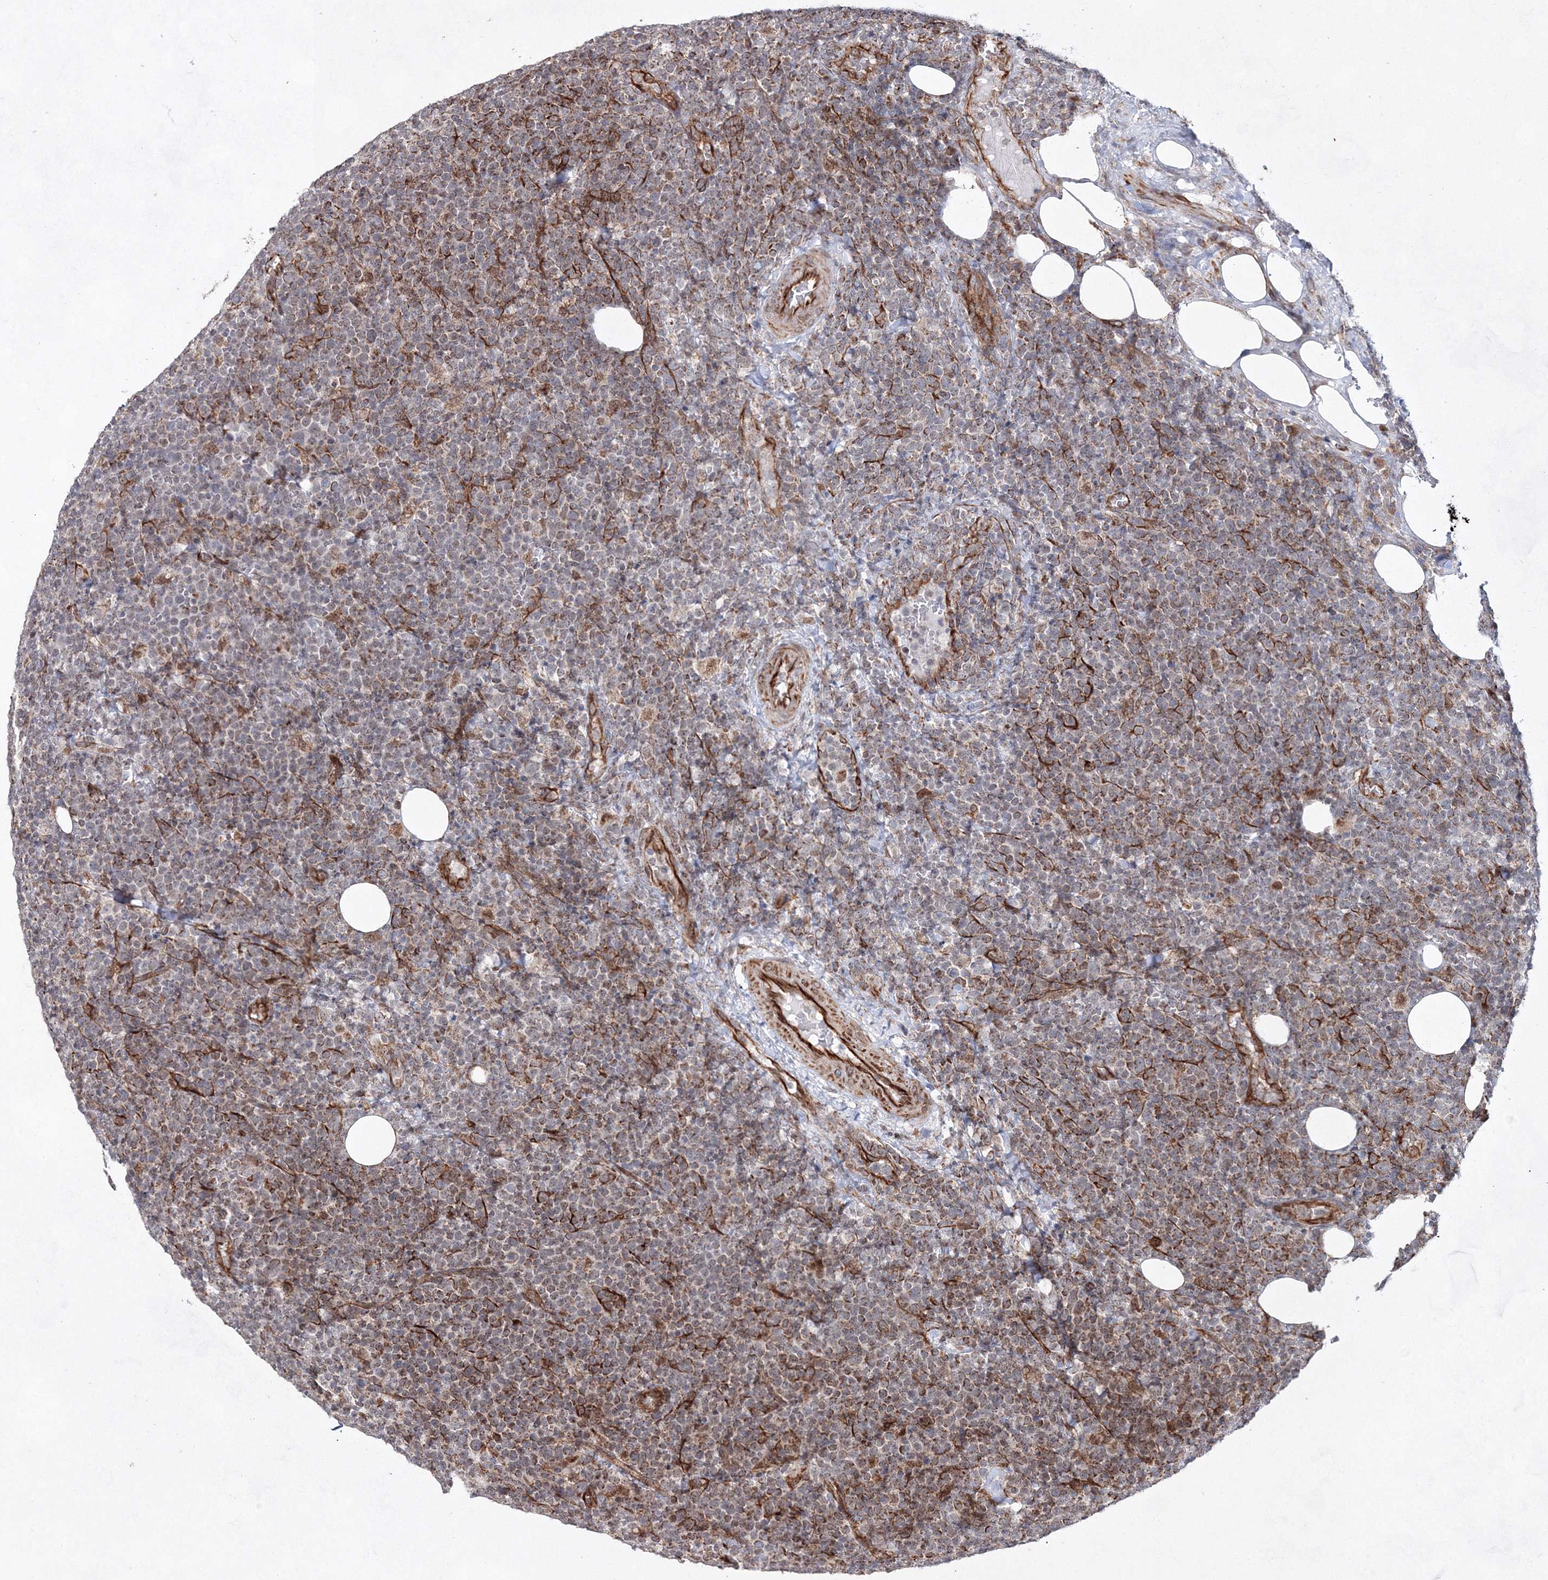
{"staining": {"intensity": "moderate", "quantity": "<25%", "location": "cytoplasmic/membranous"}, "tissue": "lymphoma", "cell_type": "Tumor cells", "image_type": "cancer", "snomed": [{"axis": "morphology", "description": "Malignant lymphoma, non-Hodgkin's type, High grade"}, {"axis": "topography", "description": "Lymph node"}], "caption": "Tumor cells reveal low levels of moderate cytoplasmic/membranous expression in approximately <25% of cells in human lymphoma. The staining is performed using DAB brown chromogen to label protein expression. The nuclei are counter-stained blue using hematoxylin.", "gene": "SNIP1", "patient": {"sex": "male", "age": 61}}